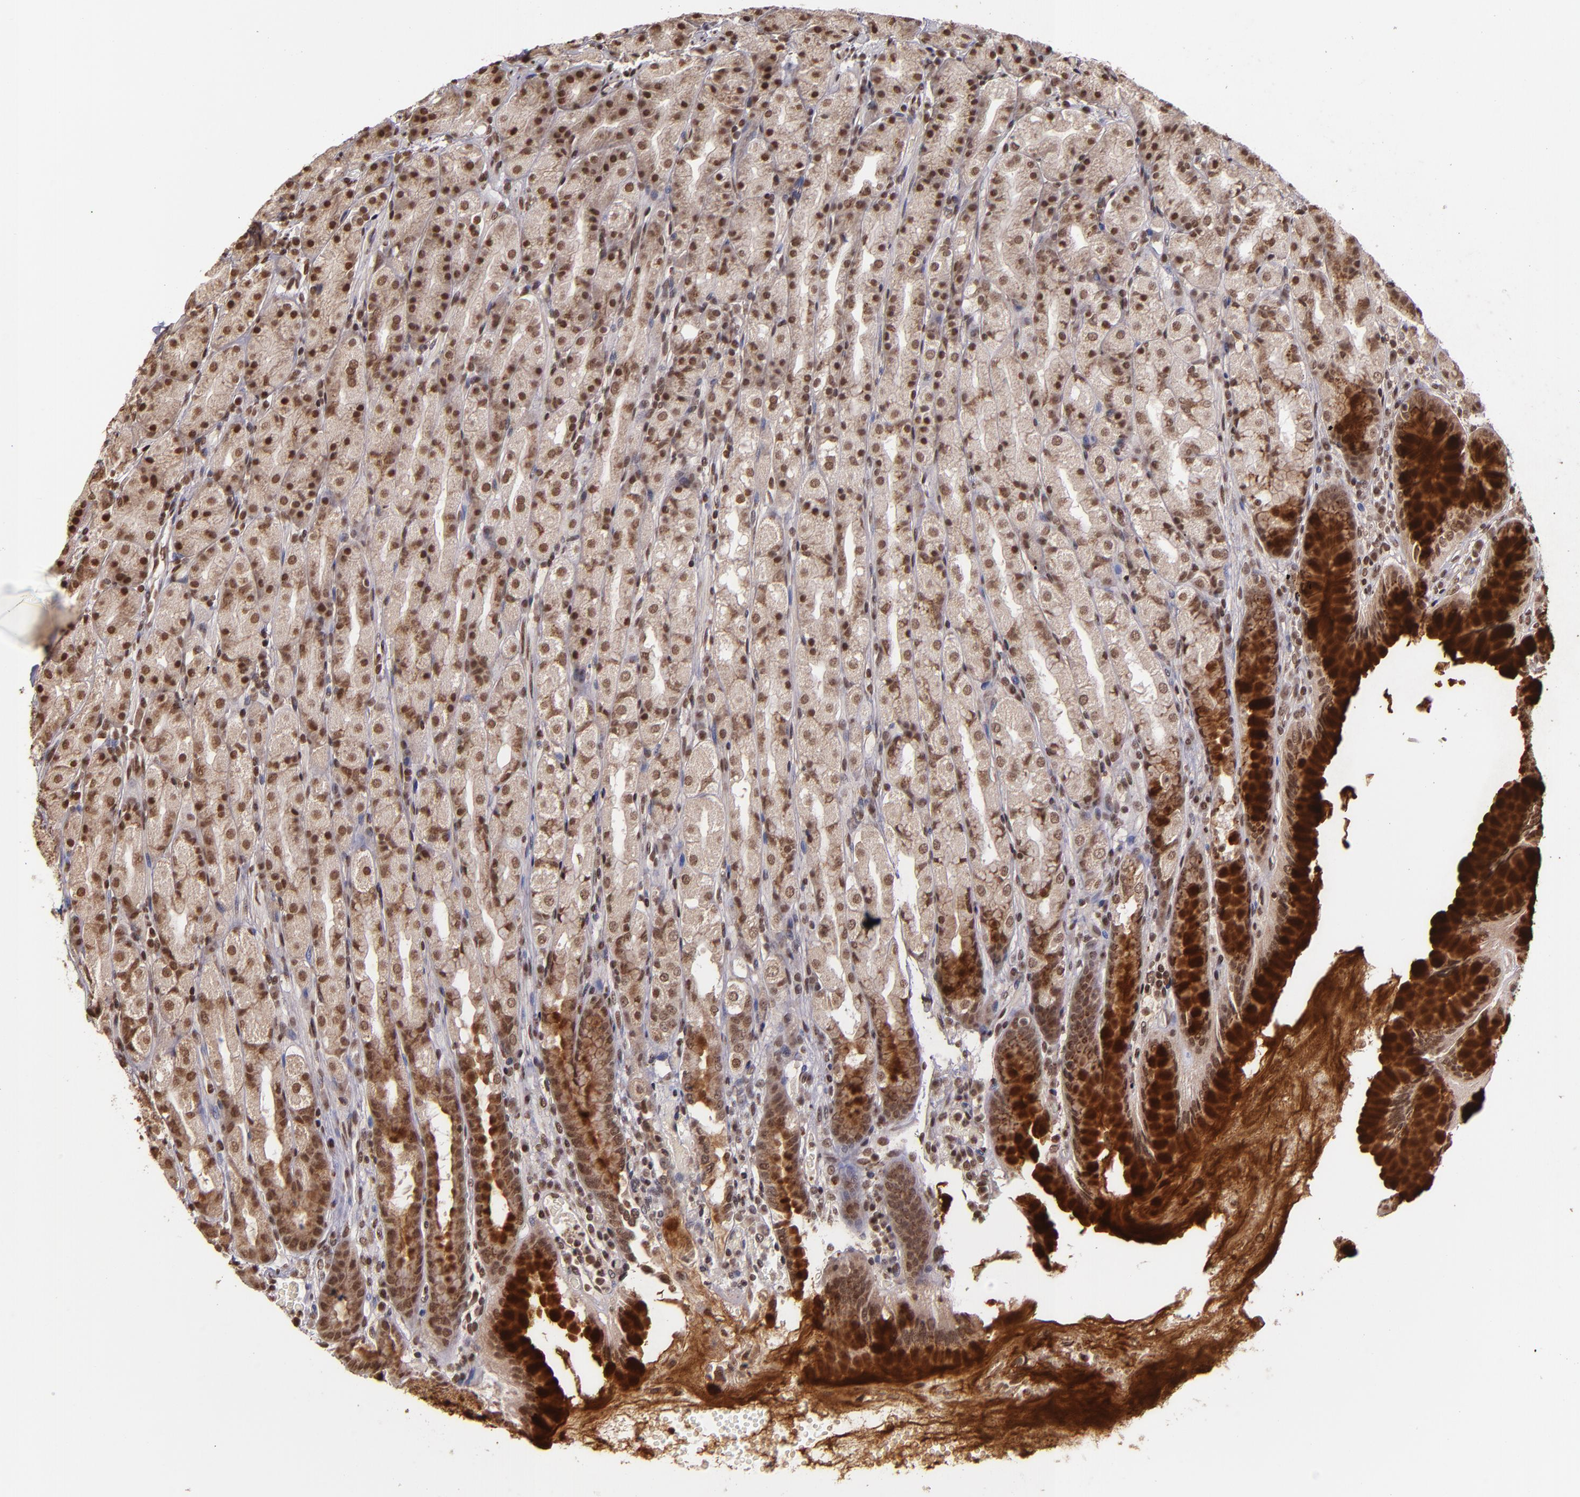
{"staining": {"intensity": "strong", "quantity": "25%-75%", "location": "cytoplasmic/membranous,nuclear"}, "tissue": "stomach", "cell_type": "Glandular cells", "image_type": "normal", "snomed": [{"axis": "morphology", "description": "Normal tissue, NOS"}, {"axis": "topography", "description": "Stomach, upper"}], "caption": "Stomach stained for a protein (brown) shows strong cytoplasmic/membranous,nuclear positive staining in approximately 25%-75% of glandular cells.", "gene": "CUL3", "patient": {"sex": "male", "age": 68}}